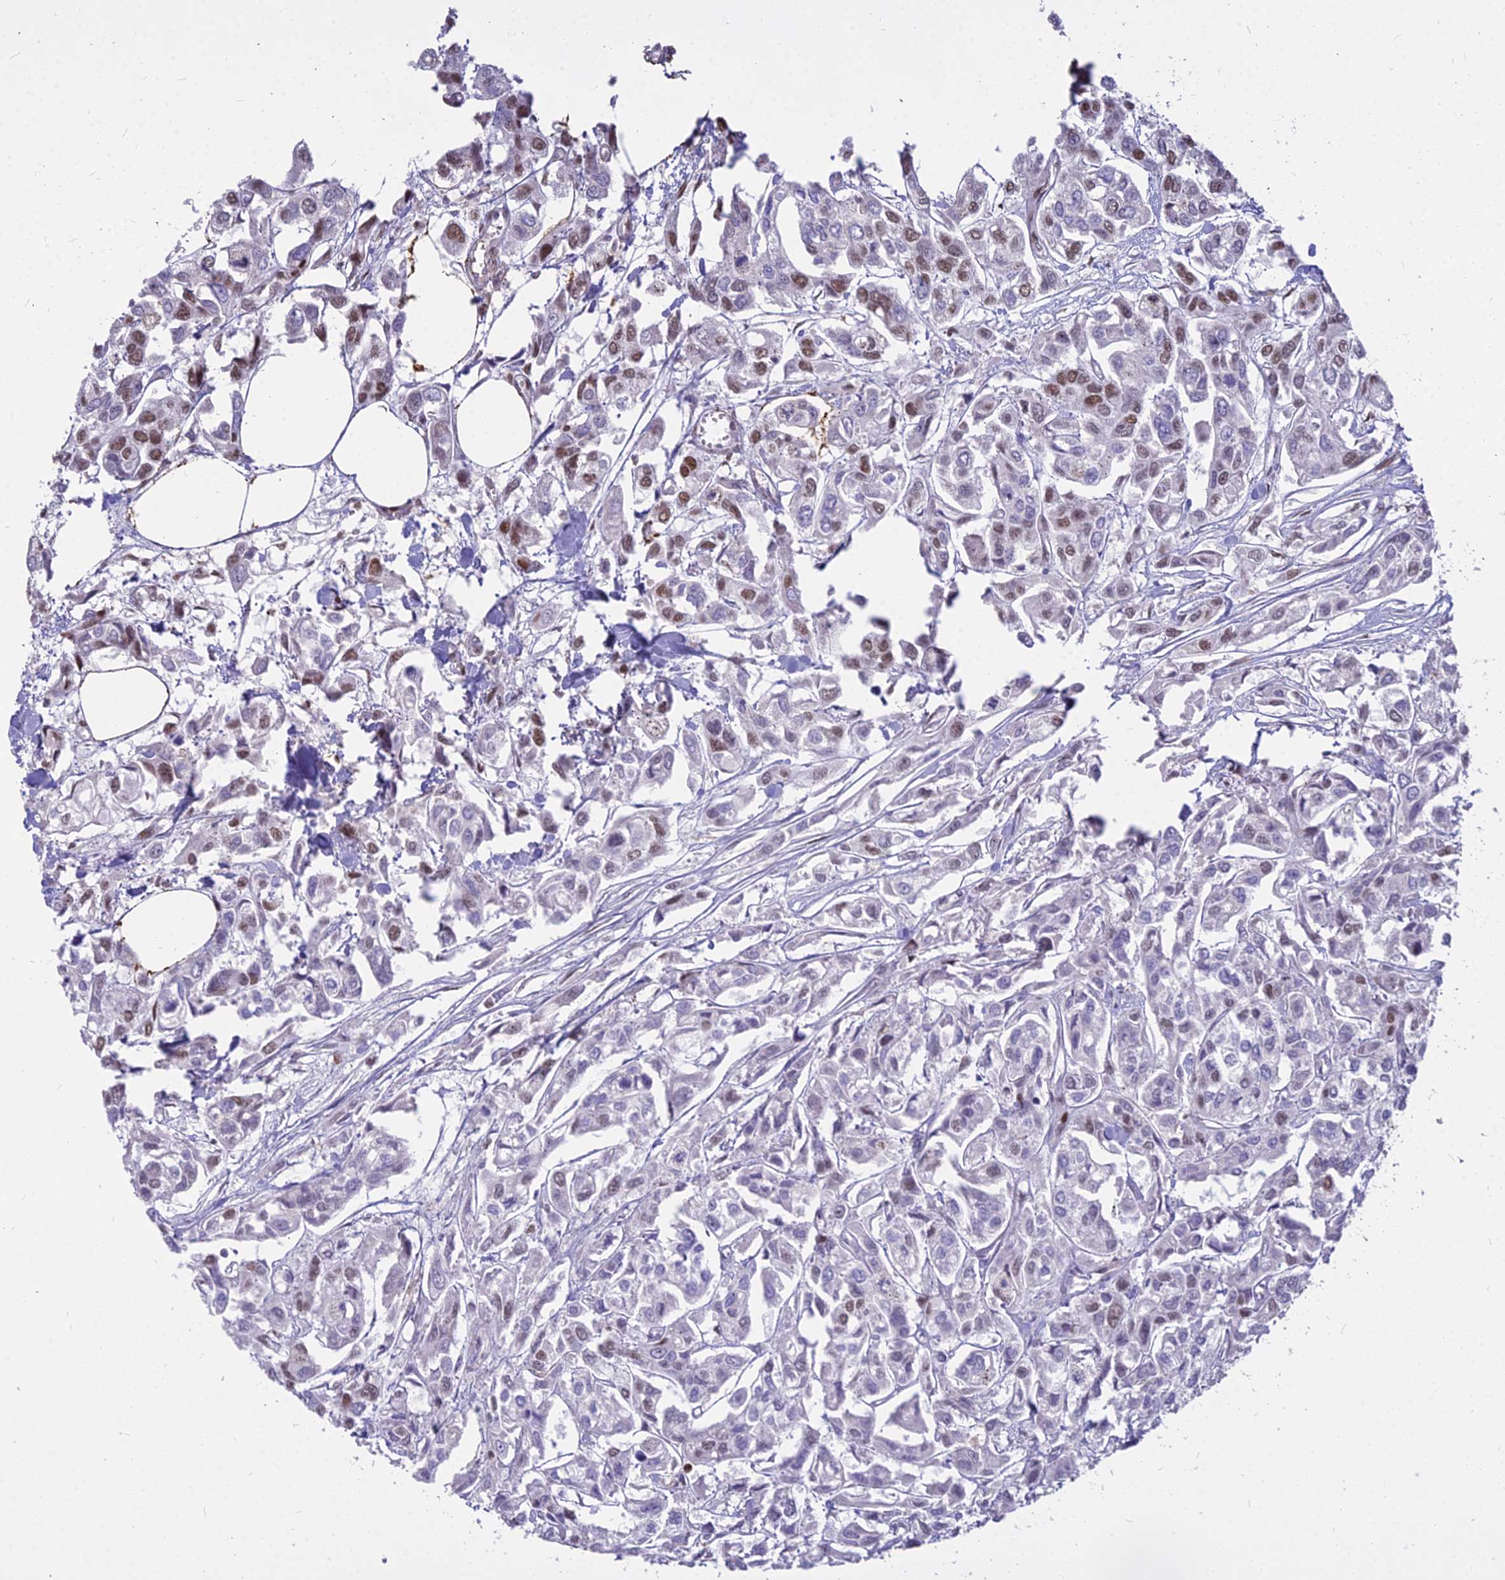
{"staining": {"intensity": "moderate", "quantity": "<25%", "location": "nuclear"}, "tissue": "urothelial cancer", "cell_type": "Tumor cells", "image_type": "cancer", "snomed": [{"axis": "morphology", "description": "Urothelial carcinoma, High grade"}, {"axis": "topography", "description": "Urinary bladder"}], "caption": "The micrograph shows a brown stain indicating the presence of a protein in the nuclear of tumor cells in urothelial cancer.", "gene": "ALG10", "patient": {"sex": "male", "age": 67}}